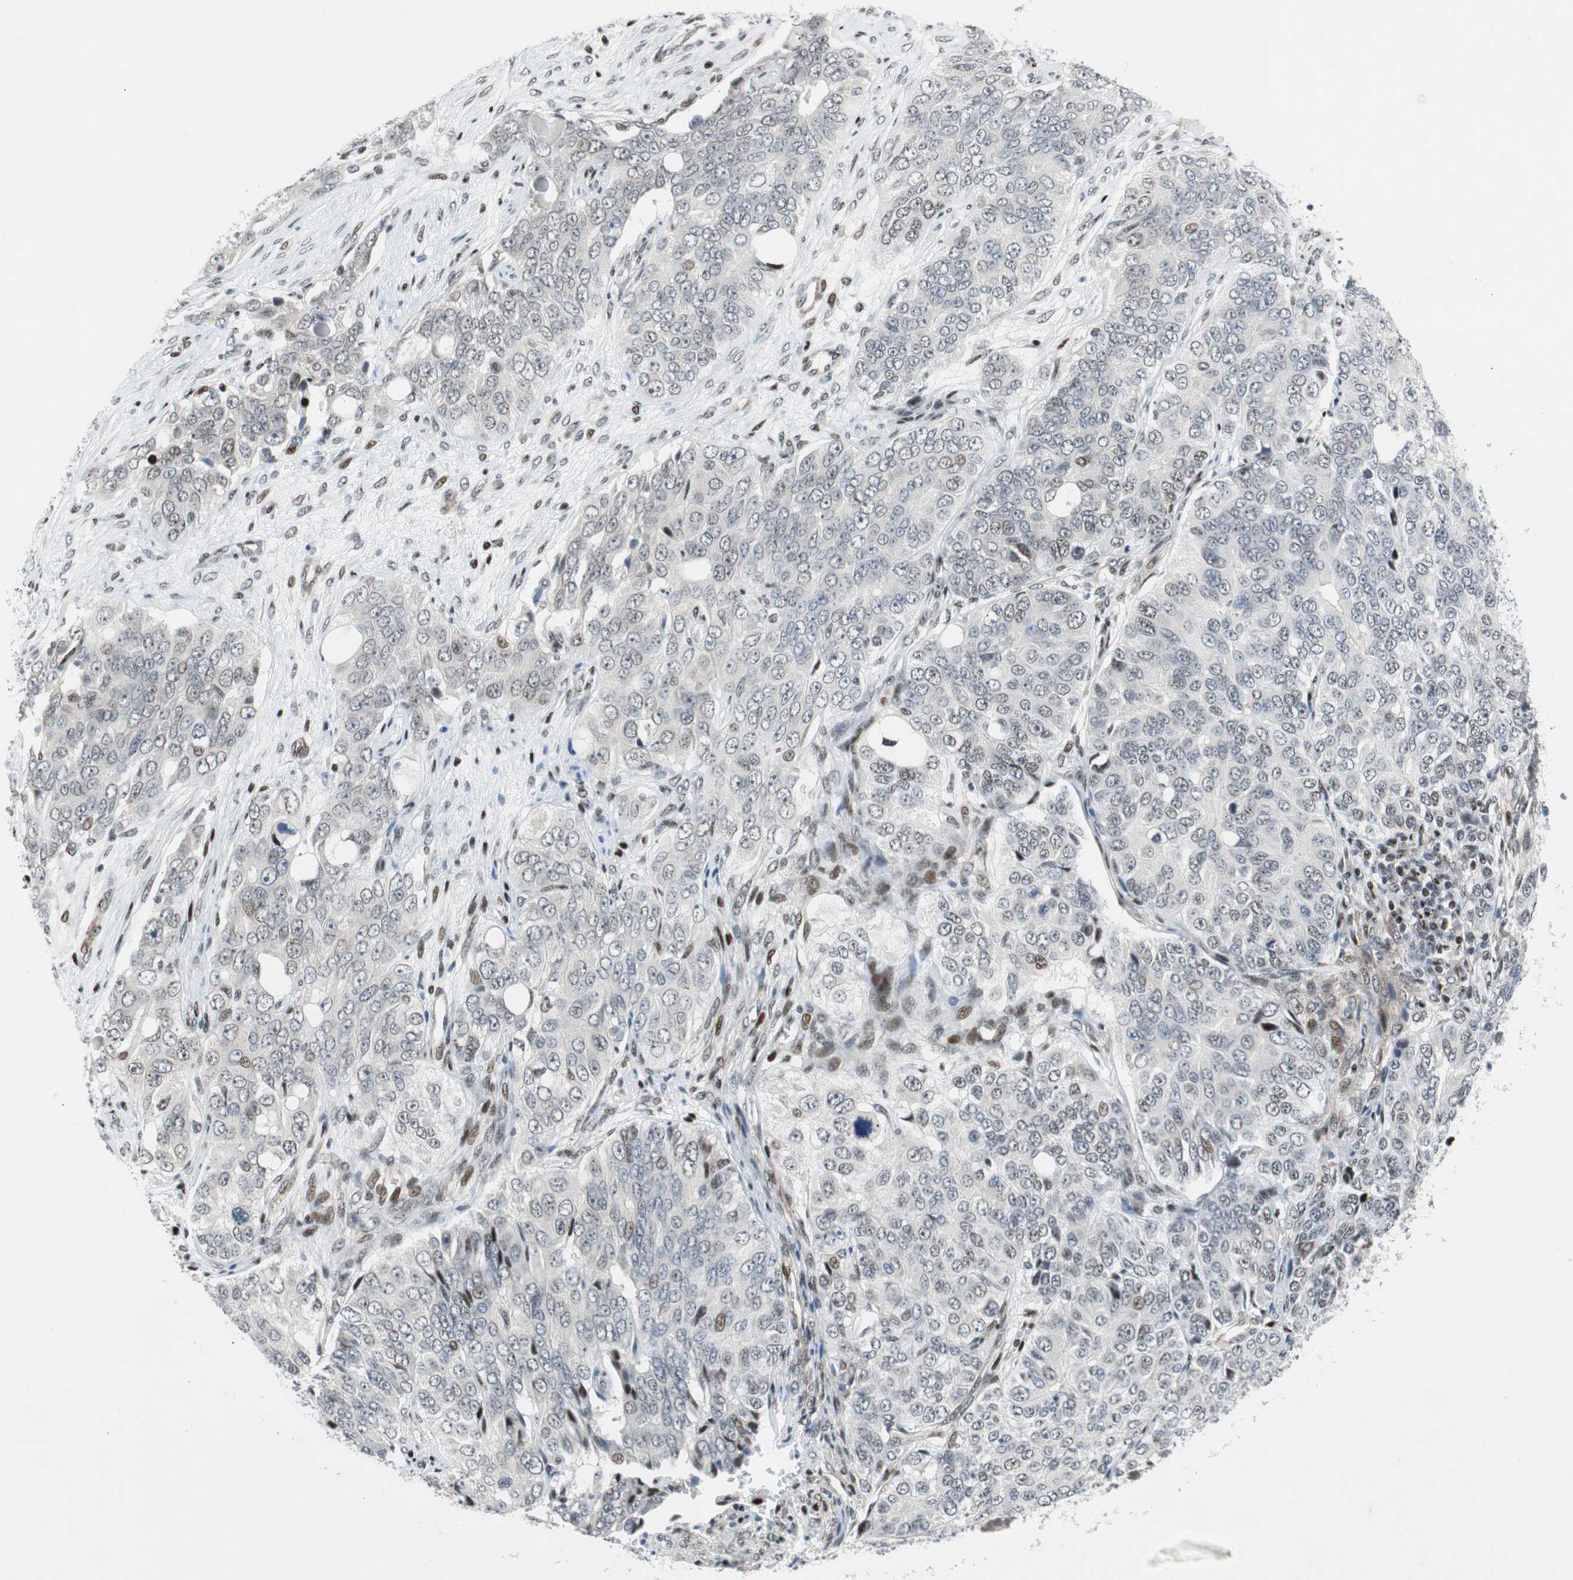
{"staining": {"intensity": "strong", "quantity": "<25%", "location": "nuclear"}, "tissue": "ovarian cancer", "cell_type": "Tumor cells", "image_type": "cancer", "snomed": [{"axis": "morphology", "description": "Carcinoma, endometroid"}, {"axis": "topography", "description": "Ovary"}], "caption": "The histopathology image shows staining of endometroid carcinoma (ovarian), revealing strong nuclear protein expression (brown color) within tumor cells. (DAB (3,3'-diaminobenzidine) IHC, brown staining for protein, blue staining for nuclei).", "gene": "FBXO44", "patient": {"sex": "female", "age": 51}}